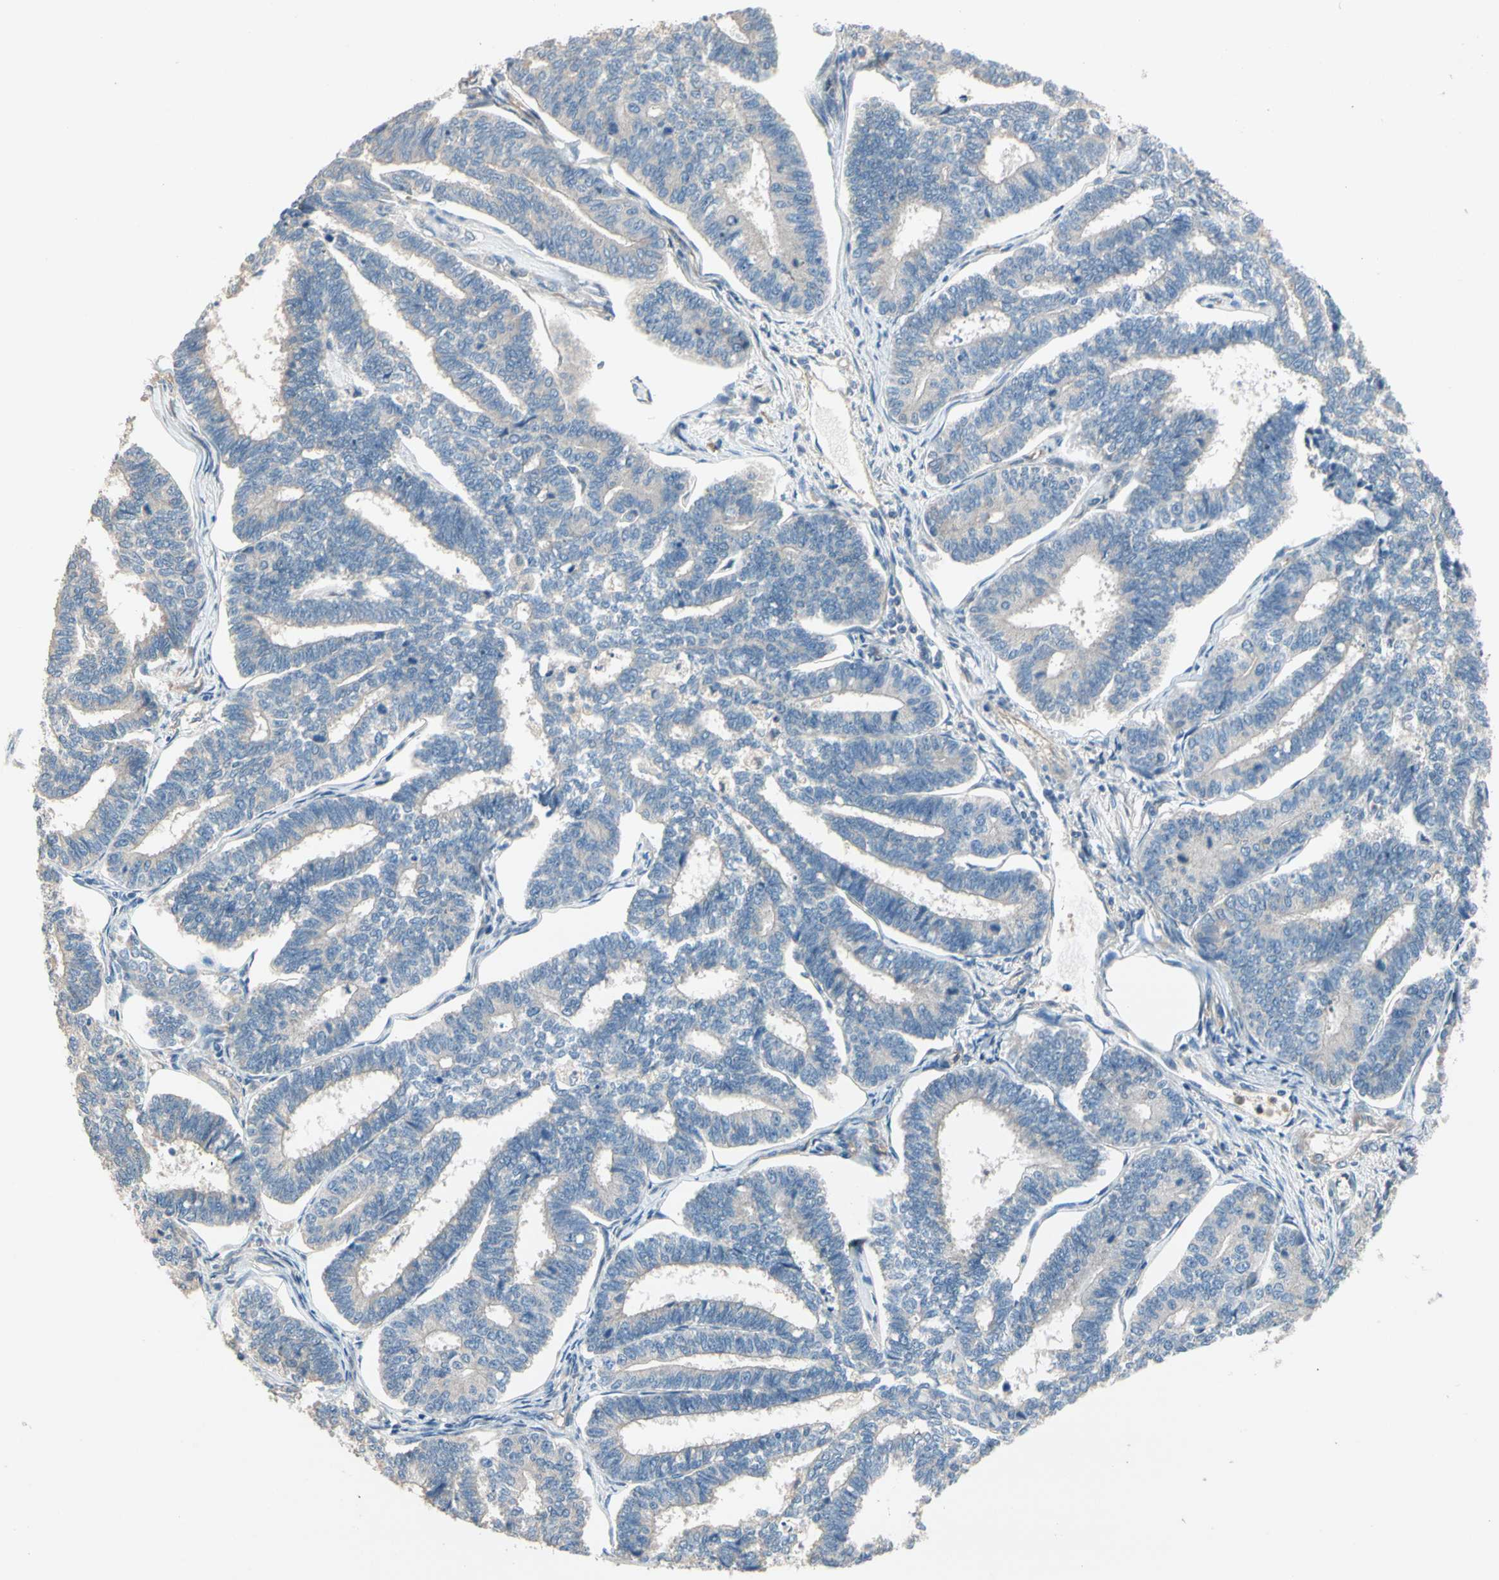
{"staining": {"intensity": "negative", "quantity": "none", "location": "none"}, "tissue": "endometrial cancer", "cell_type": "Tumor cells", "image_type": "cancer", "snomed": [{"axis": "morphology", "description": "Adenocarcinoma, NOS"}, {"axis": "topography", "description": "Endometrium"}], "caption": "High magnification brightfield microscopy of adenocarcinoma (endometrial) stained with DAB (brown) and counterstained with hematoxylin (blue): tumor cells show no significant staining.", "gene": "SIGLEC5", "patient": {"sex": "female", "age": 70}}